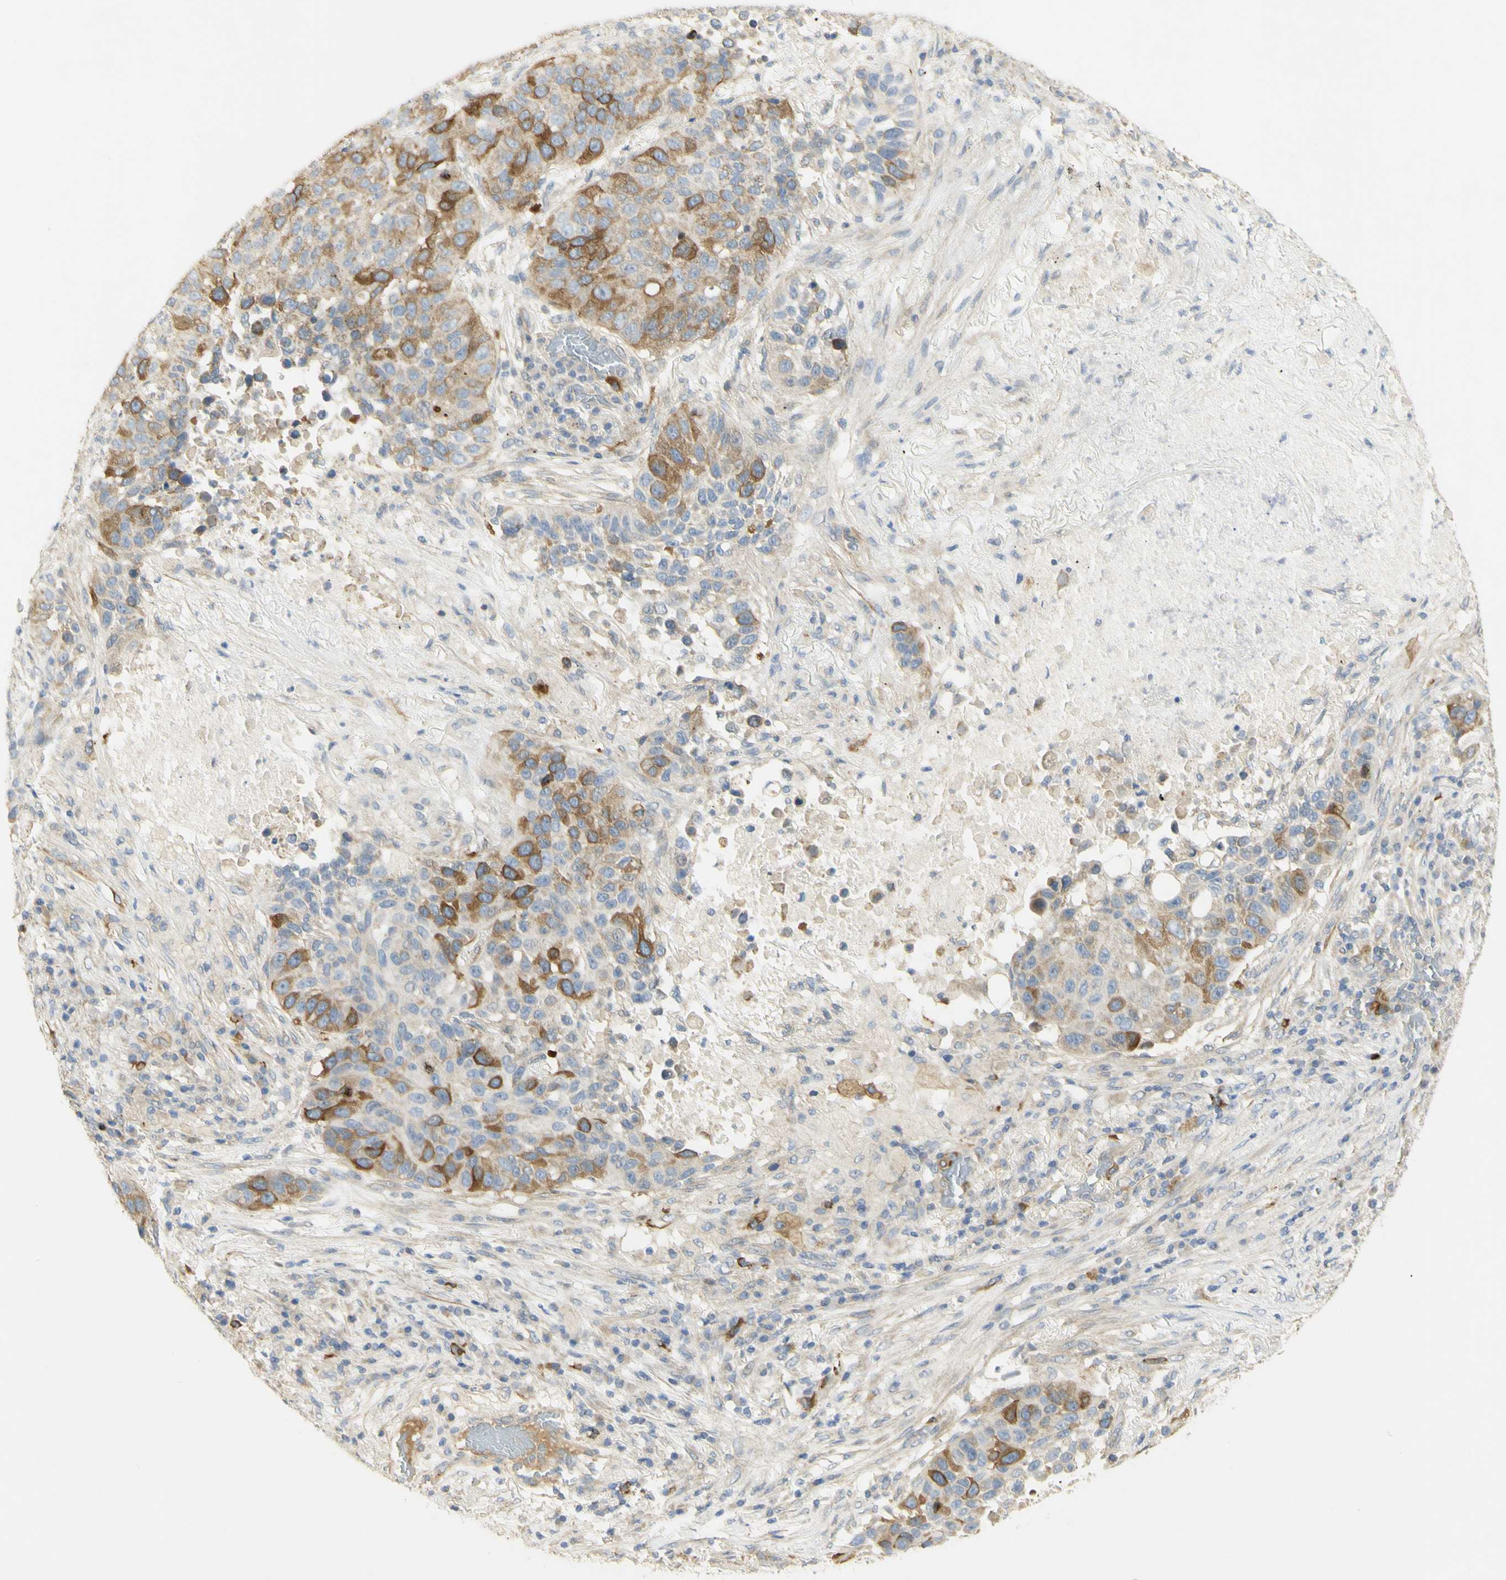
{"staining": {"intensity": "moderate", "quantity": ">75%", "location": "cytoplasmic/membranous"}, "tissue": "lung cancer", "cell_type": "Tumor cells", "image_type": "cancer", "snomed": [{"axis": "morphology", "description": "Squamous cell carcinoma, NOS"}, {"axis": "topography", "description": "Lung"}], "caption": "Tumor cells demonstrate medium levels of moderate cytoplasmic/membranous positivity in about >75% of cells in lung cancer.", "gene": "KIF11", "patient": {"sex": "male", "age": 57}}